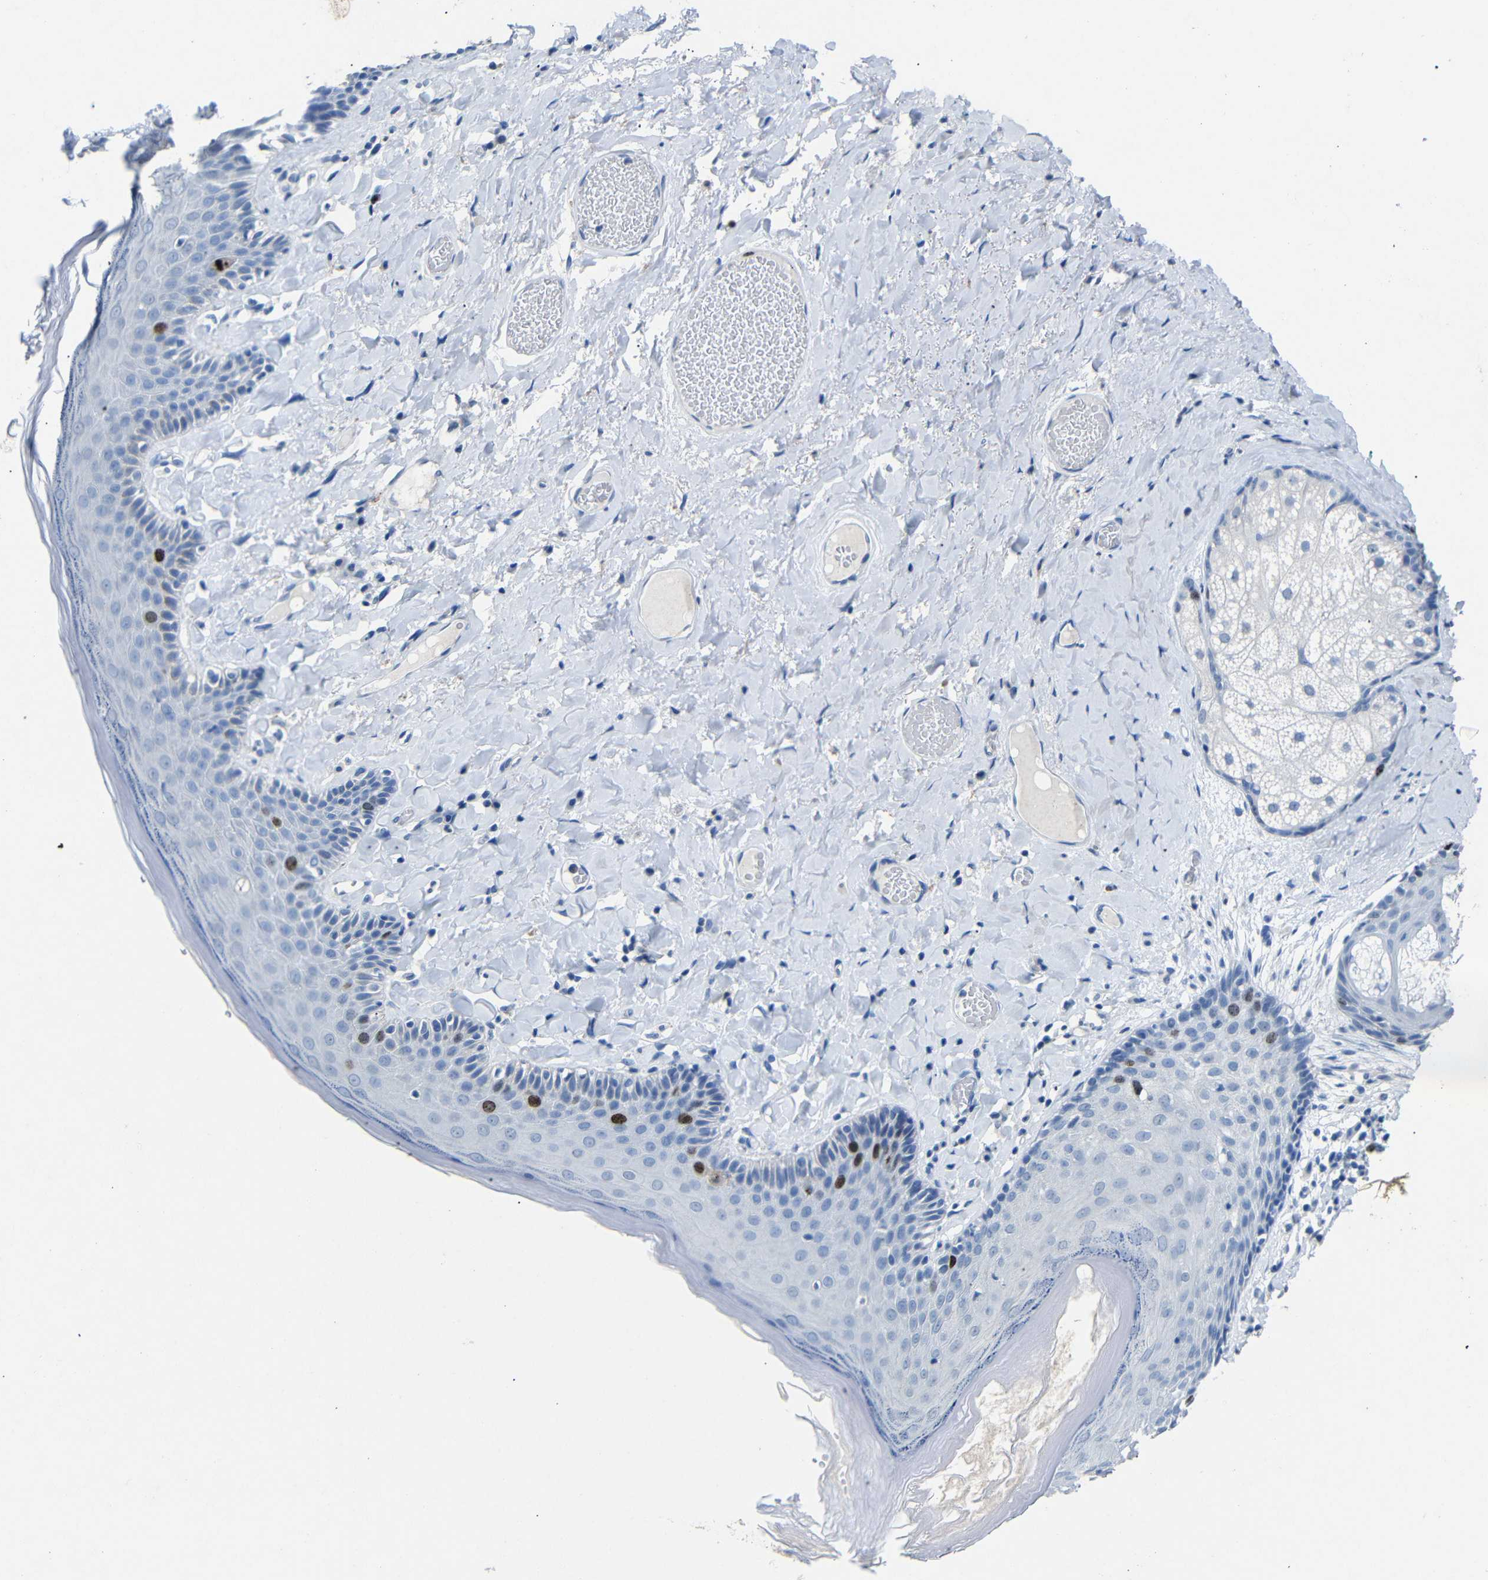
{"staining": {"intensity": "strong", "quantity": "<25%", "location": "nuclear"}, "tissue": "skin", "cell_type": "Epidermal cells", "image_type": "normal", "snomed": [{"axis": "morphology", "description": "Normal tissue, NOS"}, {"axis": "topography", "description": "Anal"}], "caption": "Unremarkable skin was stained to show a protein in brown. There is medium levels of strong nuclear positivity in approximately <25% of epidermal cells. The protein is shown in brown color, while the nuclei are stained blue.", "gene": "INCENP", "patient": {"sex": "male", "age": 69}}